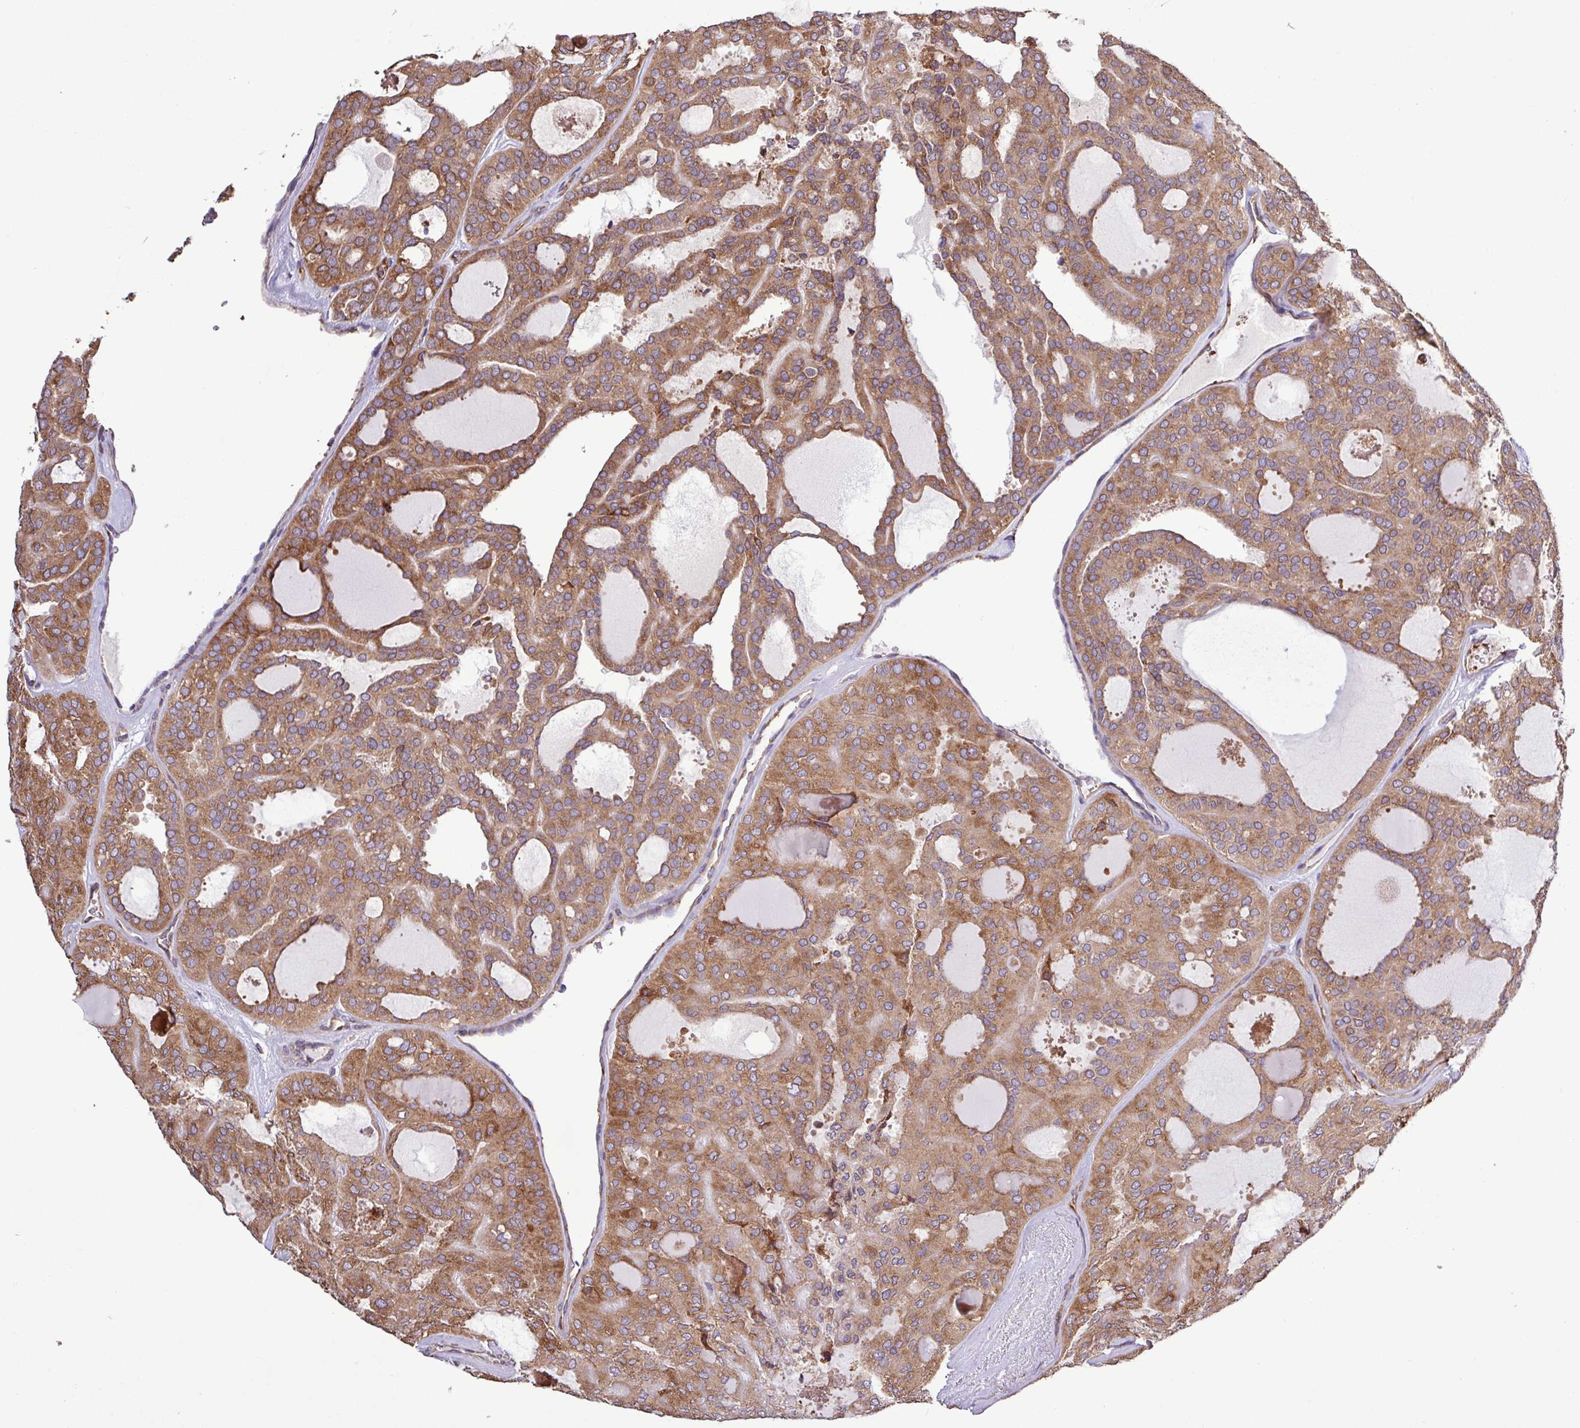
{"staining": {"intensity": "moderate", "quantity": ">75%", "location": "cytoplasmic/membranous"}, "tissue": "thyroid cancer", "cell_type": "Tumor cells", "image_type": "cancer", "snomed": [{"axis": "morphology", "description": "Follicular adenoma carcinoma, NOS"}, {"axis": "topography", "description": "Thyroid gland"}], "caption": "Protein staining of follicular adenoma carcinoma (thyroid) tissue shows moderate cytoplasmic/membranous expression in about >75% of tumor cells.", "gene": "MEGF6", "patient": {"sex": "male", "age": 75}}